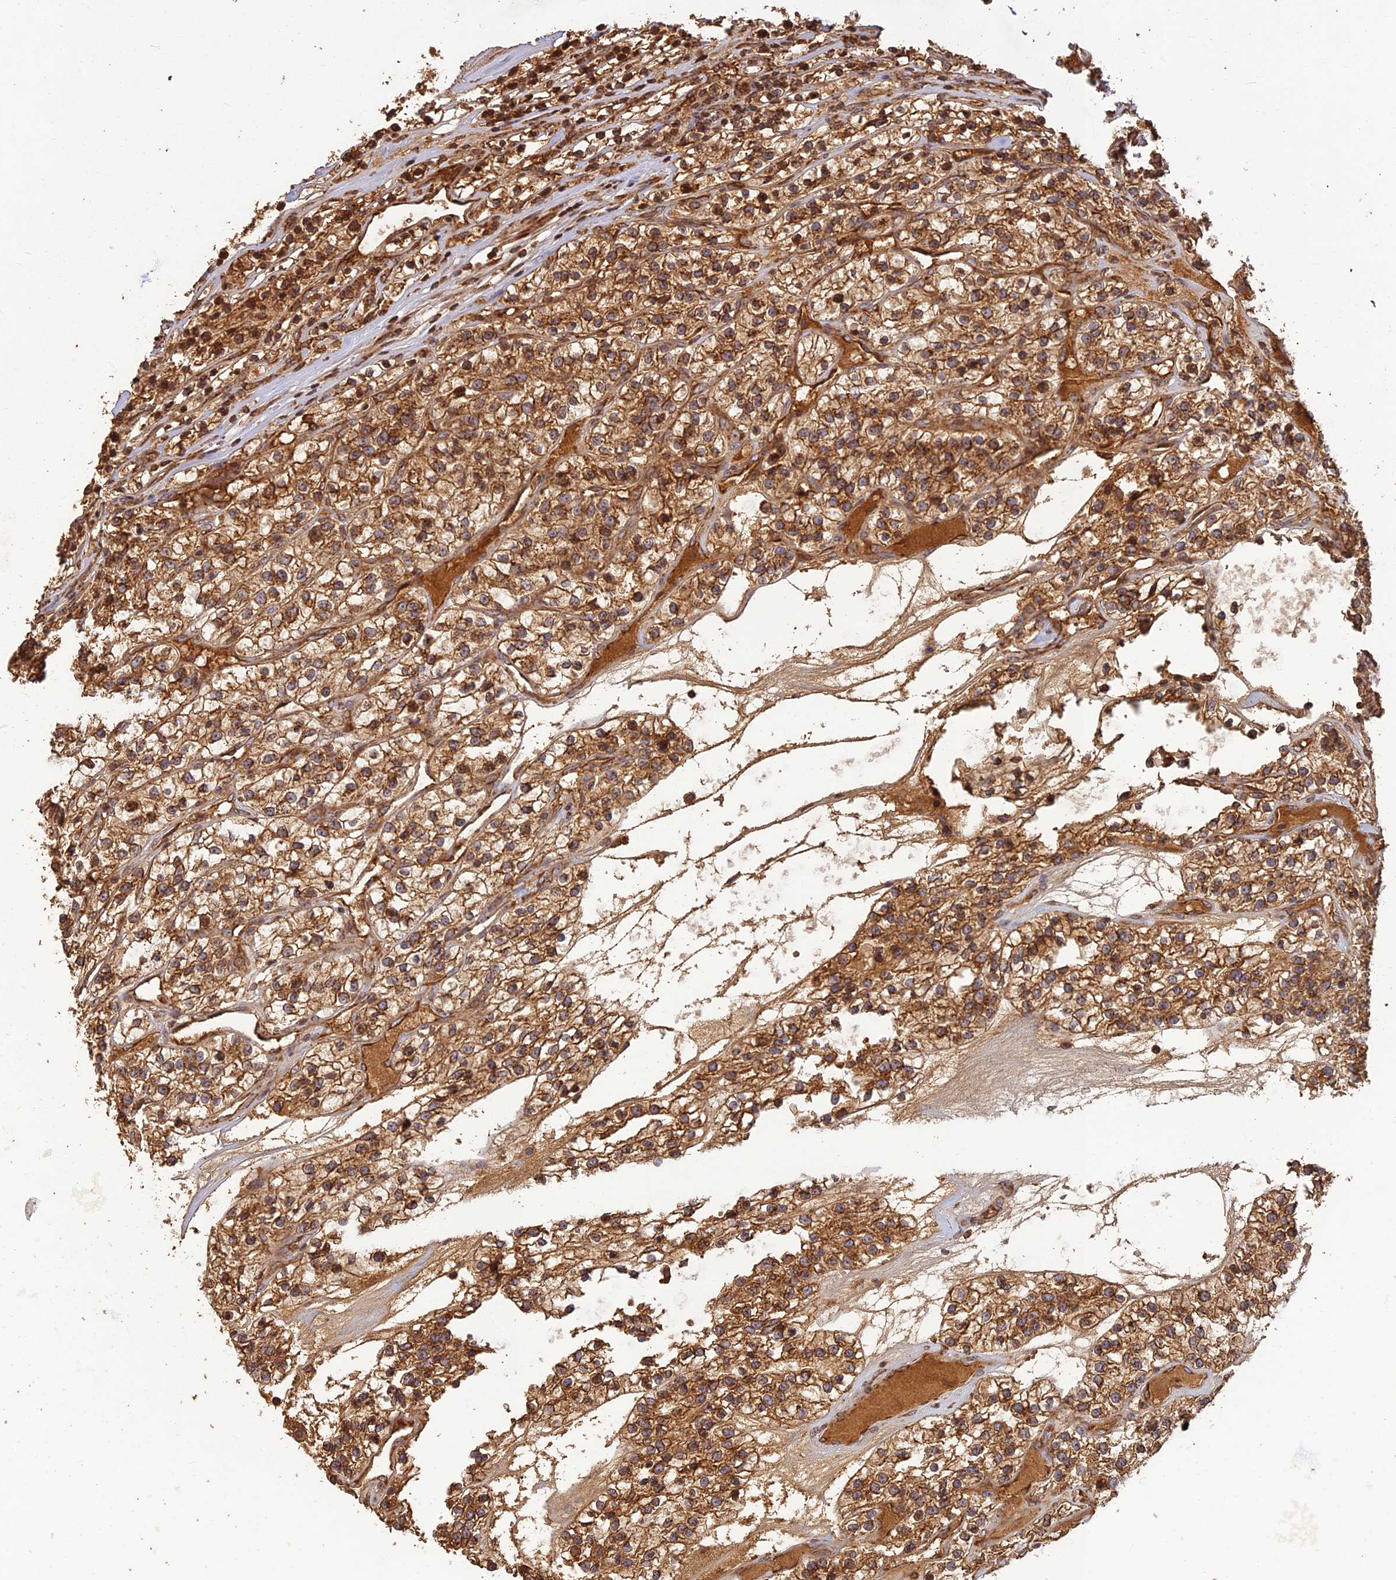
{"staining": {"intensity": "moderate", "quantity": ">75%", "location": "cytoplasmic/membranous"}, "tissue": "renal cancer", "cell_type": "Tumor cells", "image_type": "cancer", "snomed": [{"axis": "morphology", "description": "Adenocarcinoma, NOS"}, {"axis": "topography", "description": "Kidney"}], "caption": "Immunohistochemical staining of renal adenocarcinoma shows medium levels of moderate cytoplasmic/membranous positivity in about >75% of tumor cells. (DAB (3,3'-diaminobenzidine) IHC with brightfield microscopy, high magnification).", "gene": "CORO1C", "patient": {"sex": "female", "age": 57}}